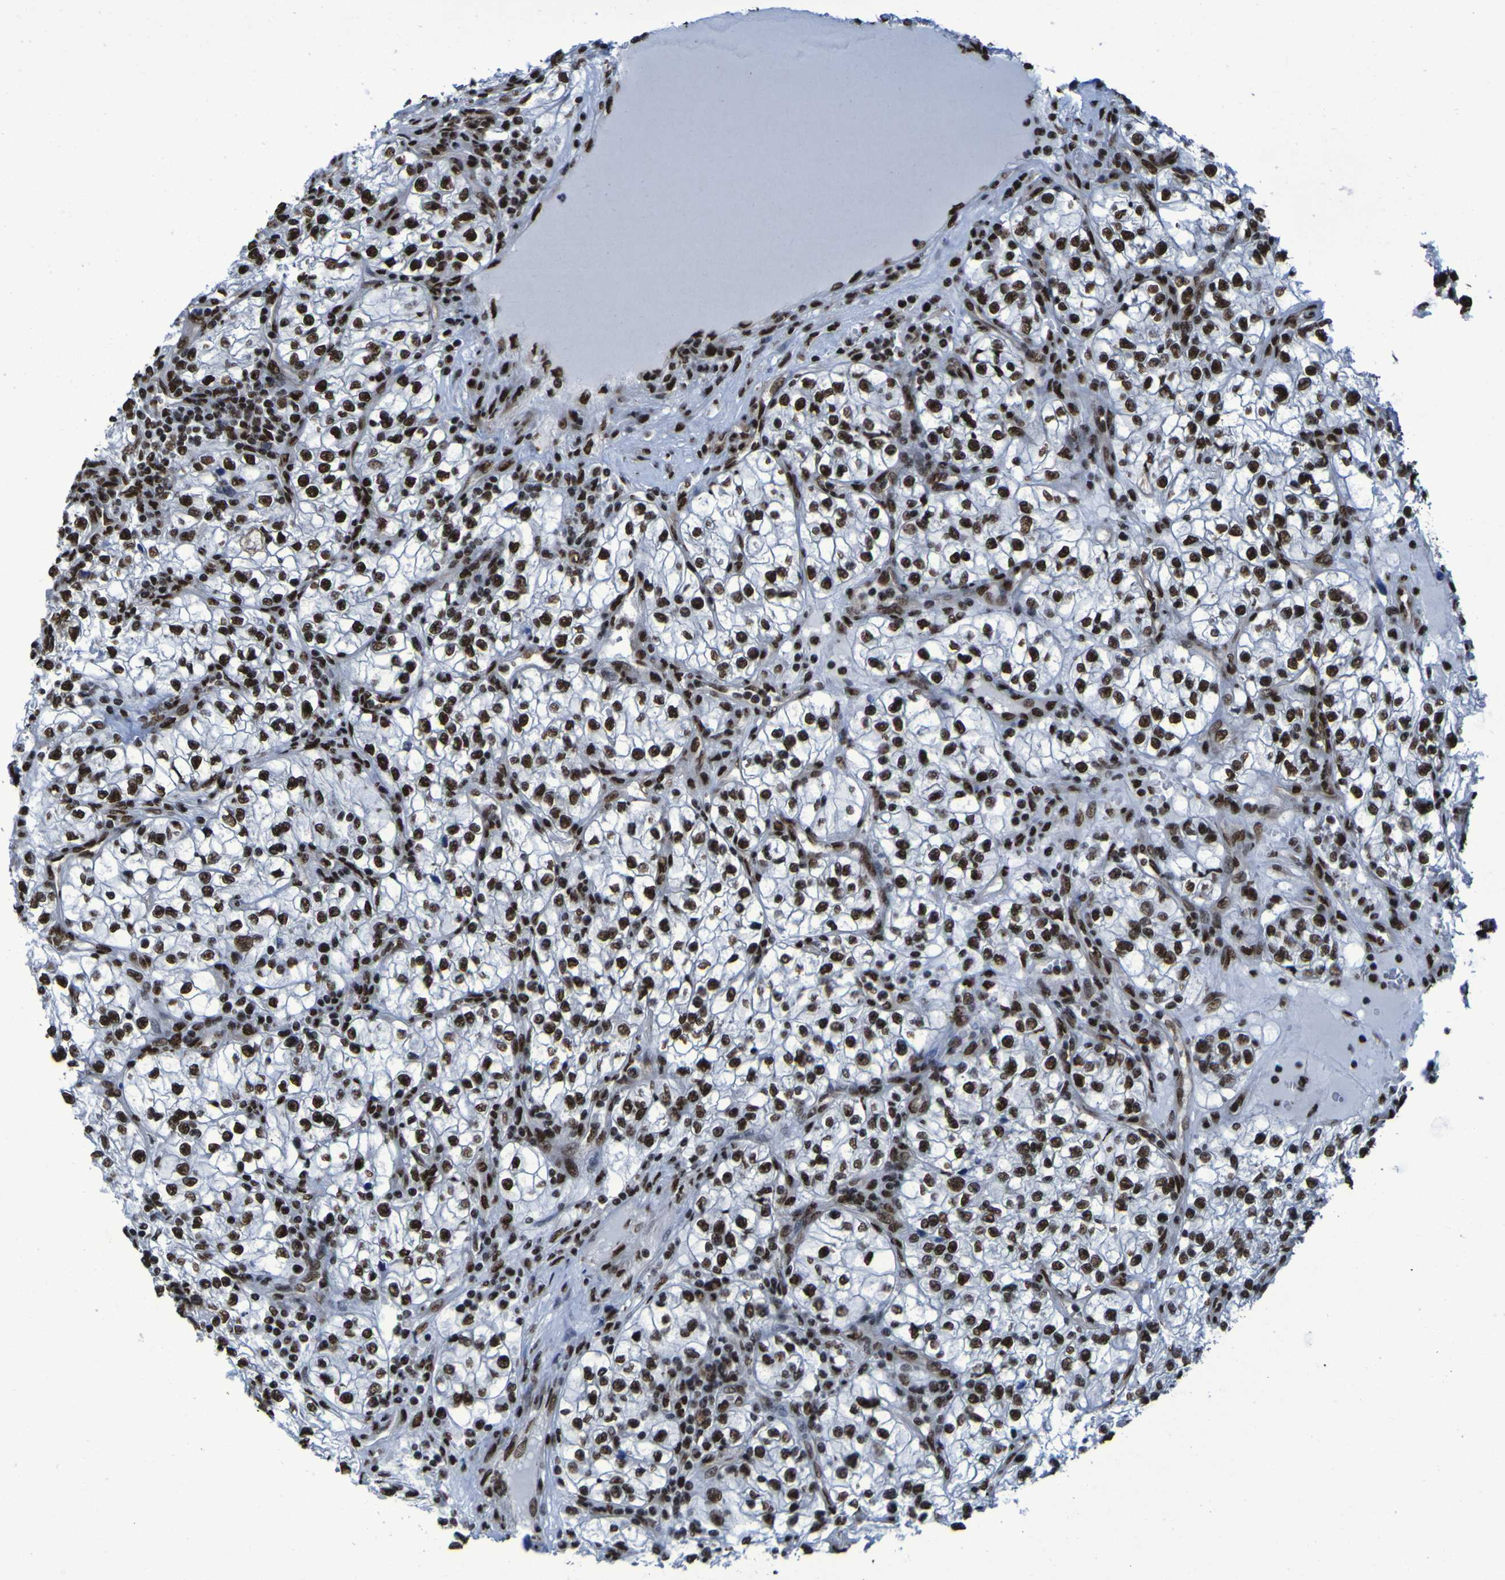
{"staining": {"intensity": "strong", "quantity": ">75%", "location": "nuclear"}, "tissue": "renal cancer", "cell_type": "Tumor cells", "image_type": "cancer", "snomed": [{"axis": "morphology", "description": "Adenocarcinoma, NOS"}, {"axis": "topography", "description": "Kidney"}], "caption": "Renal adenocarcinoma stained with a protein marker displays strong staining in tumor cells.", "gene": "HNRNPR", "patient": {"sex": "female", "age": 57}}